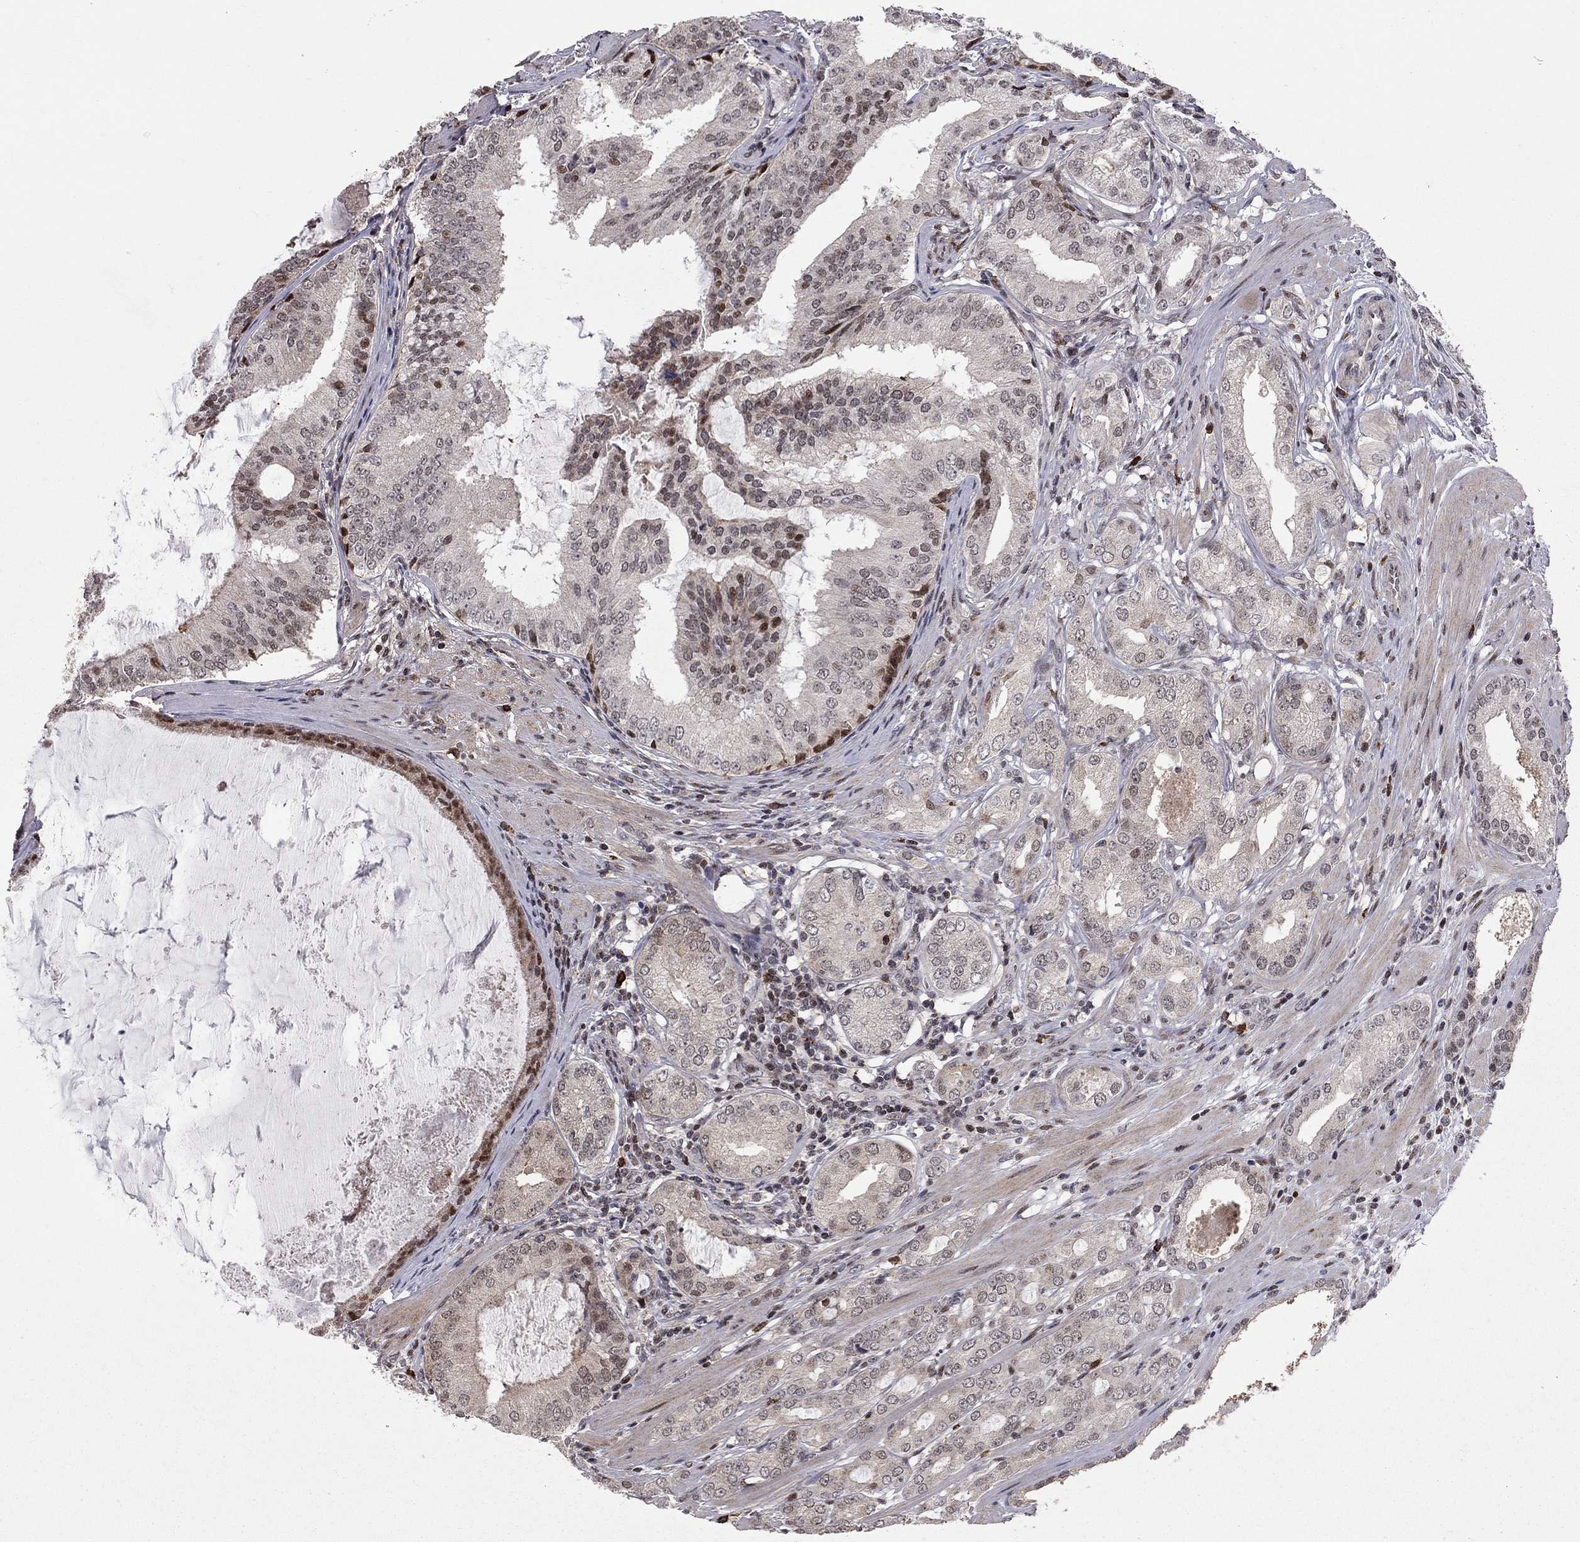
{"staining": {"intensity": "moderate", "quantity": "<25%", "location": "nuclear"}, "tissue": "prostate cancer", "cell_type": "Tumor cells", "image_type": "cancer", "snomed": [{"axis": "morphology", "description": "Adenocarcinoma, High grade"}, {"axis": "topography", "description": "Prostate and seminal vesicle, NOS"}], "caption": "Prostate cancer (adenocarcinoma (high-grade)) stained for a protein reveals moderate nuclear positivity in tumor cells.", "gene": "HDAC3", "patient": {"sex": "male", "age": 62}}